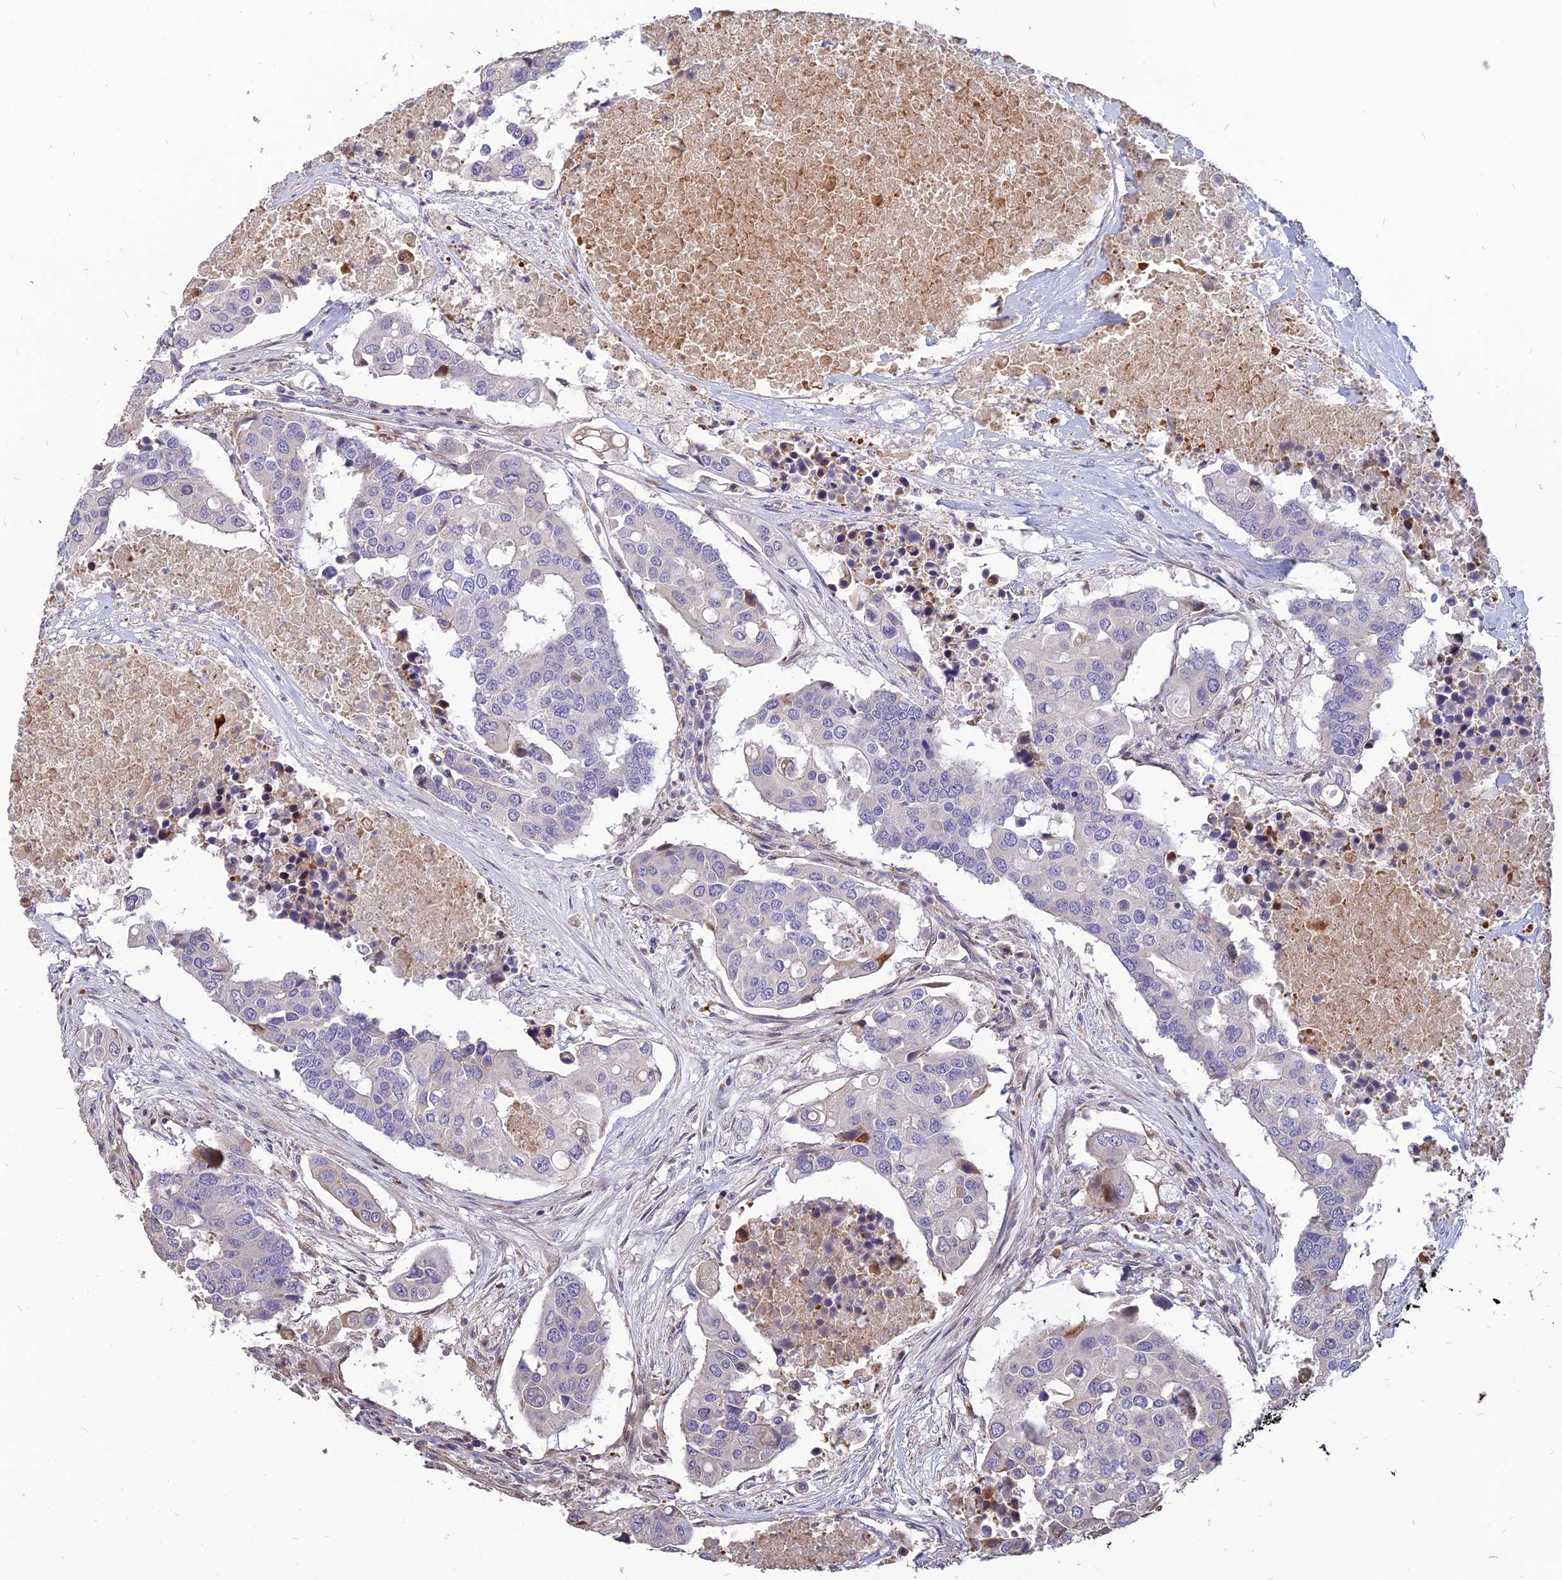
{"staining": {"intensity": "negative", "quantity": "none", "location": "none"}, "tissue": "colorectal cancer", "cell_type": "Tumor cells", "image_type": "cancer", "snomed": [{"axis": "morphology", "description": "Adenocarcinoma, NOS"}, {"axis": "topography", "description": "Colon"}], "caption": "The photomicrograph demonstrates no staining of tumor cells in colorectal cancer.", "gene": "ST3GAL6", "patient": {"sex": "male", "age": 77}}